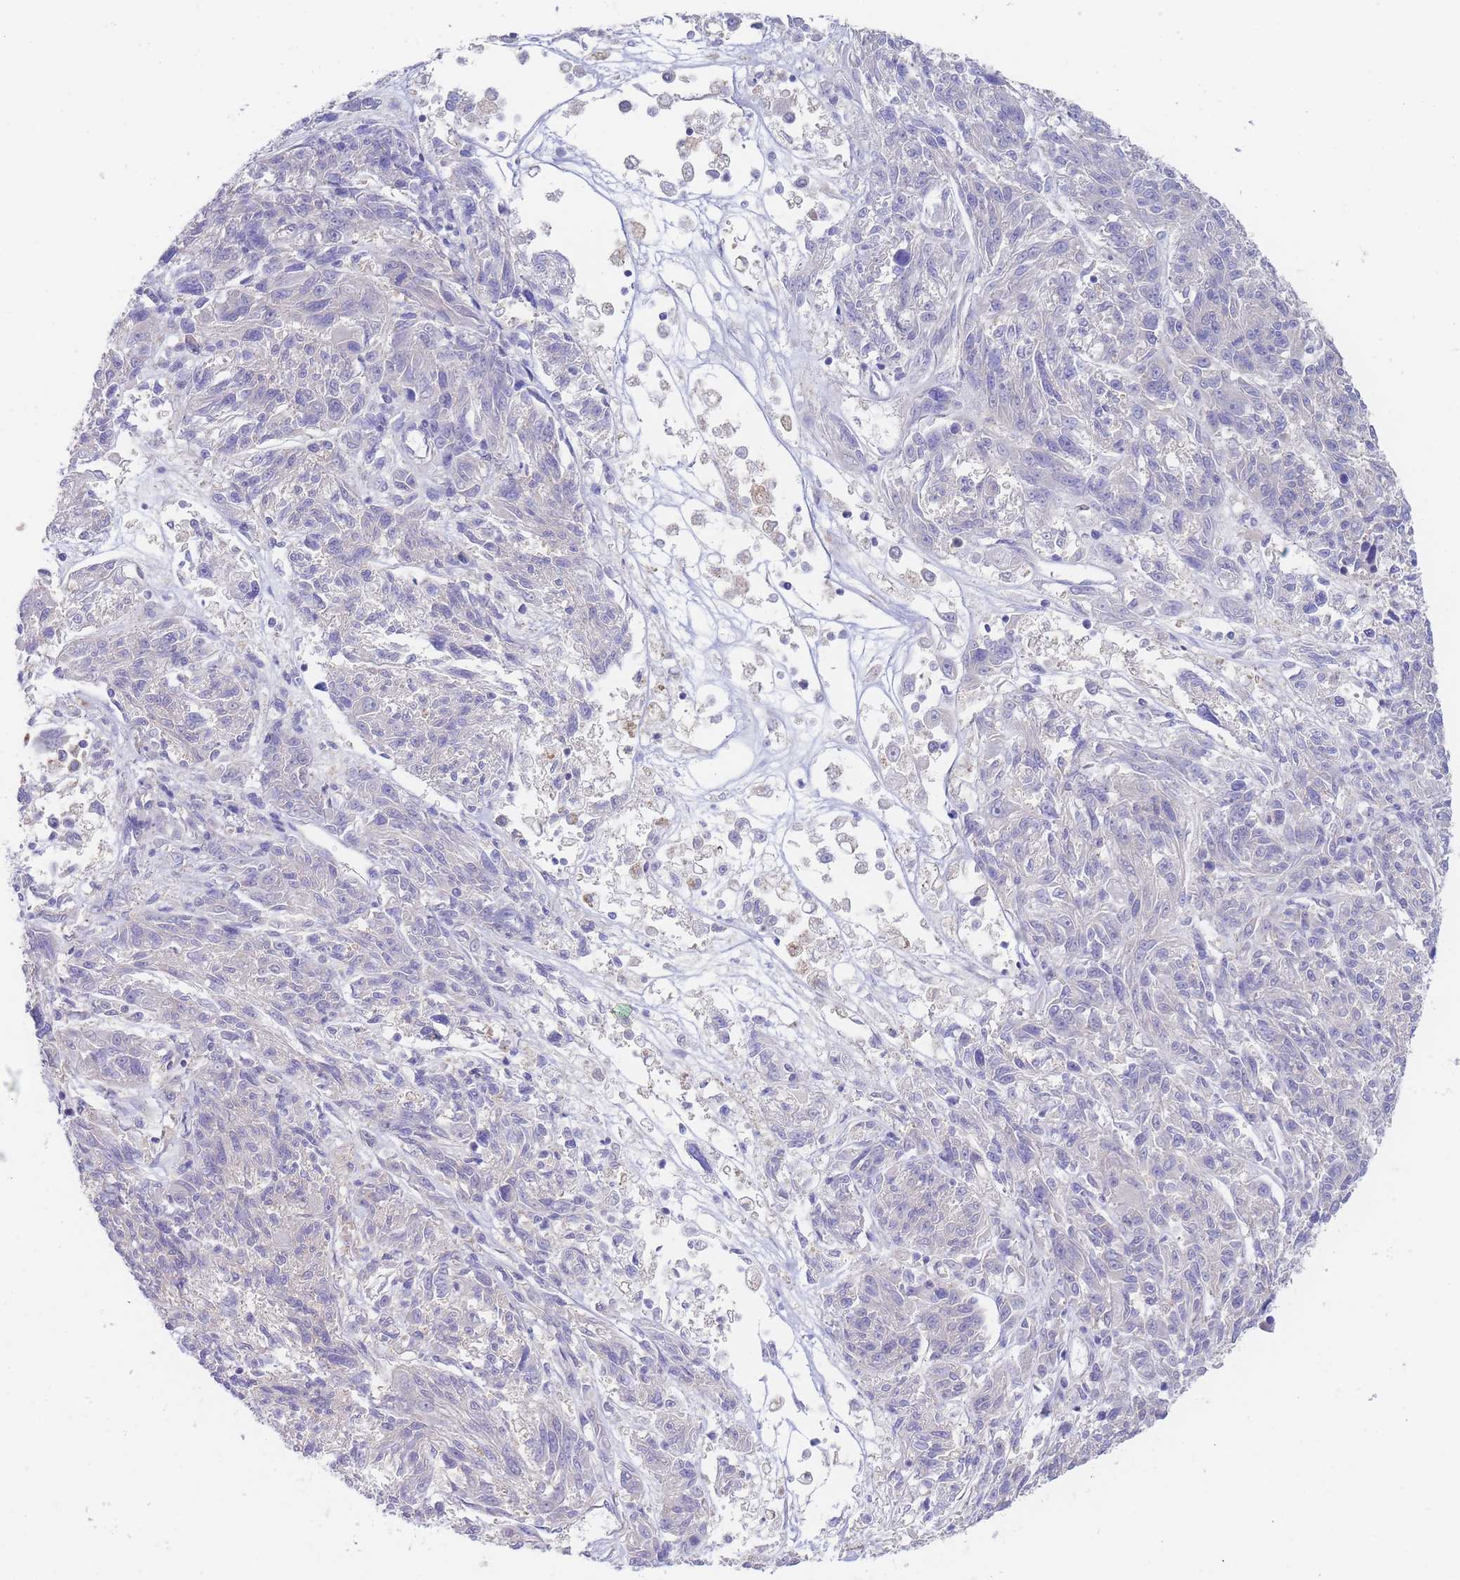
{"staining": {"intensity": "negative", "quantity": "none", "location": "none"}, "tissue": "melanoma", "cell_type": "Tumor cells", "image_type": "cancer", "snomed": [{"axis": "morphology", "description": "Malignant melanoma, NOS"}, {"axis": "topography", "description": "Skin"}], "caption": "The photomicrograph displays no staining of tumor cells in malignant melanoma.", "gene": "ZNF281", "patient": {"sex": "male", "age": 53}}